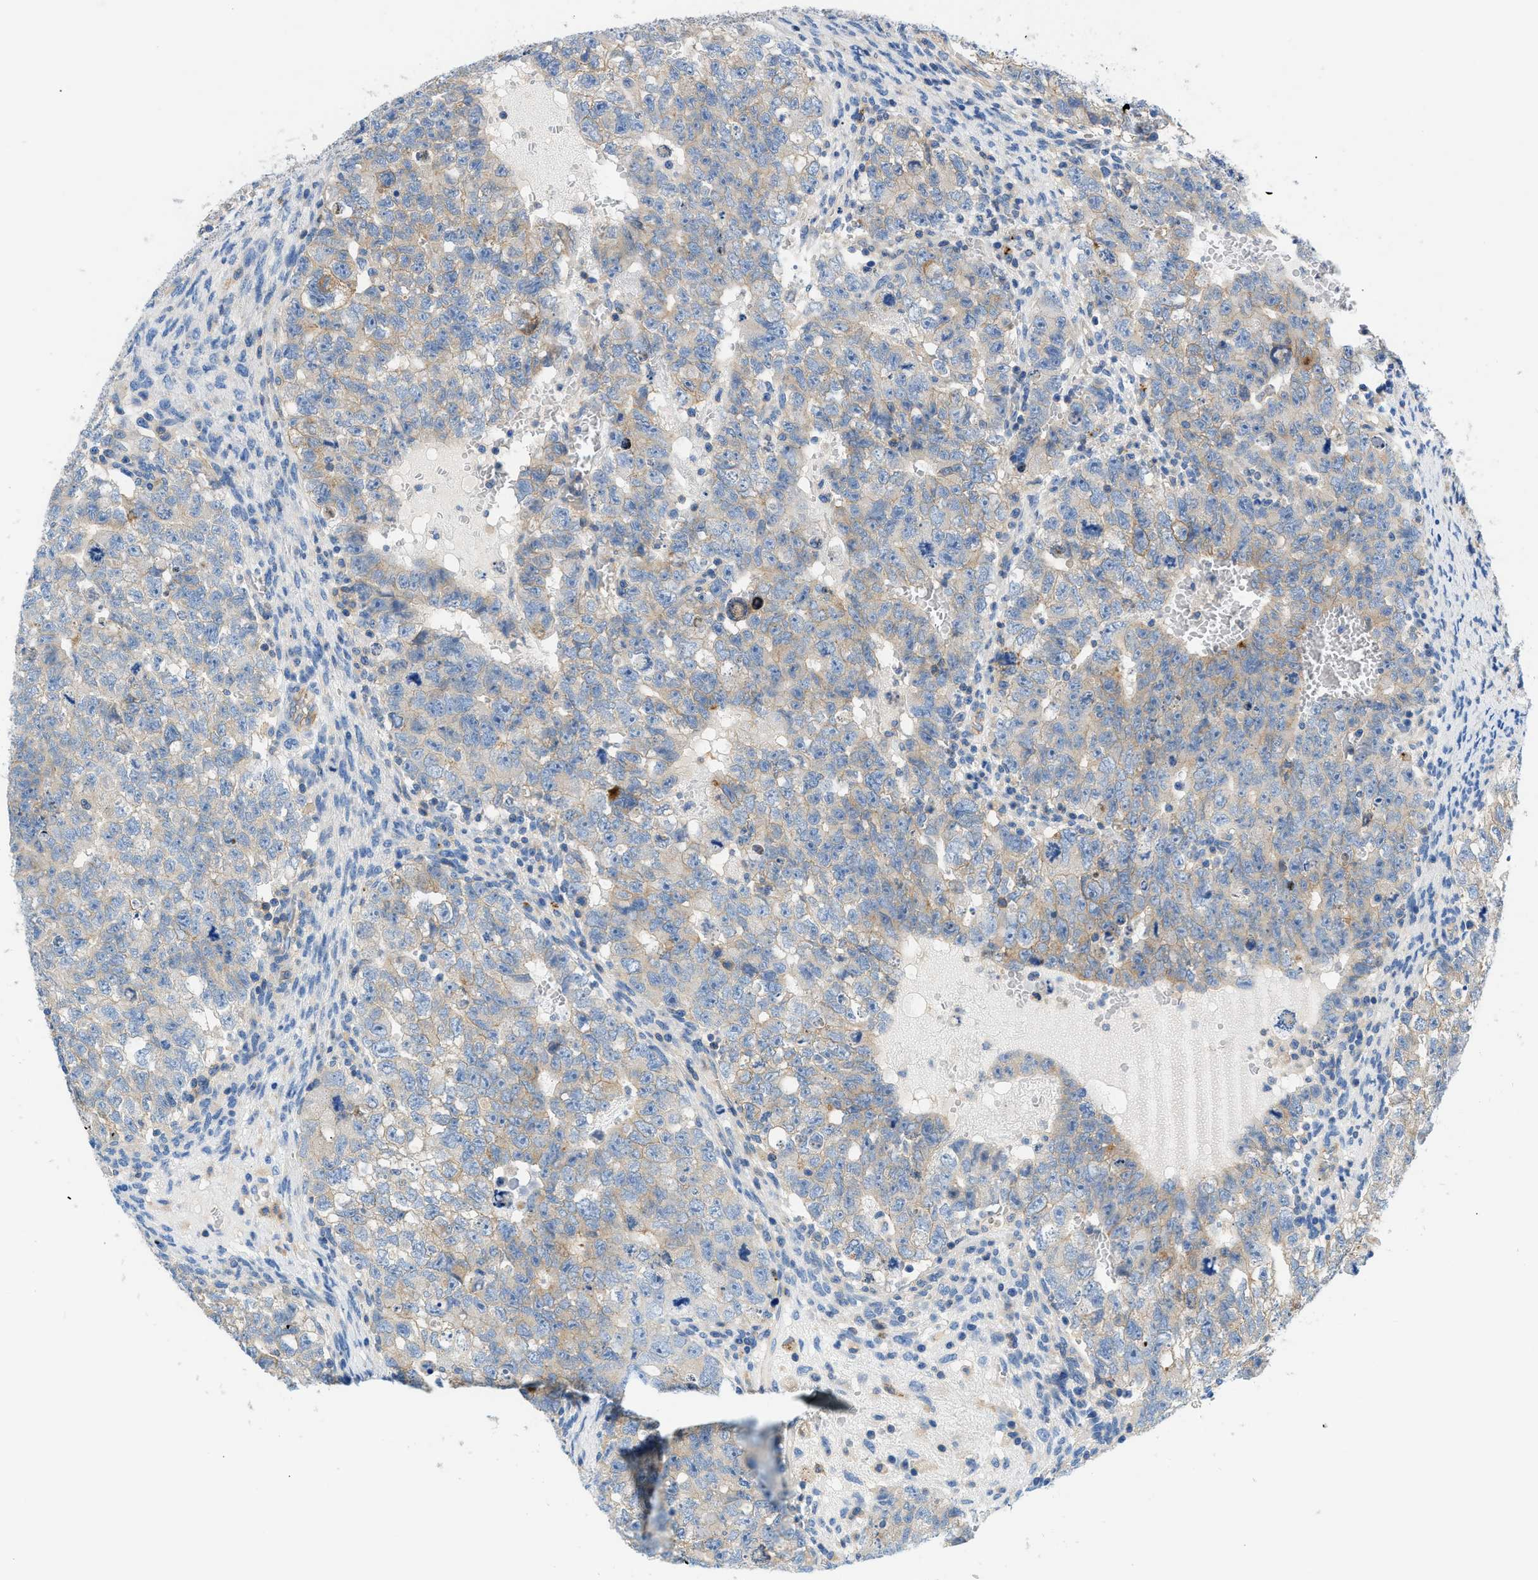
{"staining": {"intensity": "weak", "quantity": ">75%", "location": "cytoplasmic/membranous"}, "tissue": "testis cancer", "cell_type": "Tumor cells", "image_type": "cancer", "snomed": [{"axis": "morphology", "description": "Seminoma, NOS"}, {"axis": "morphology", "description": "Carcinoma, Embryonal, NOS"}, {"axis": "topography", "description": "Testis"}], "caption": "Testis seminoma stained with a brown dye shows weak cytoplasmic/membranous positive positivity in about >75% of tumor cells.", "gene": "ORAI1", "patient": {"sex": "male", "age": 38}}